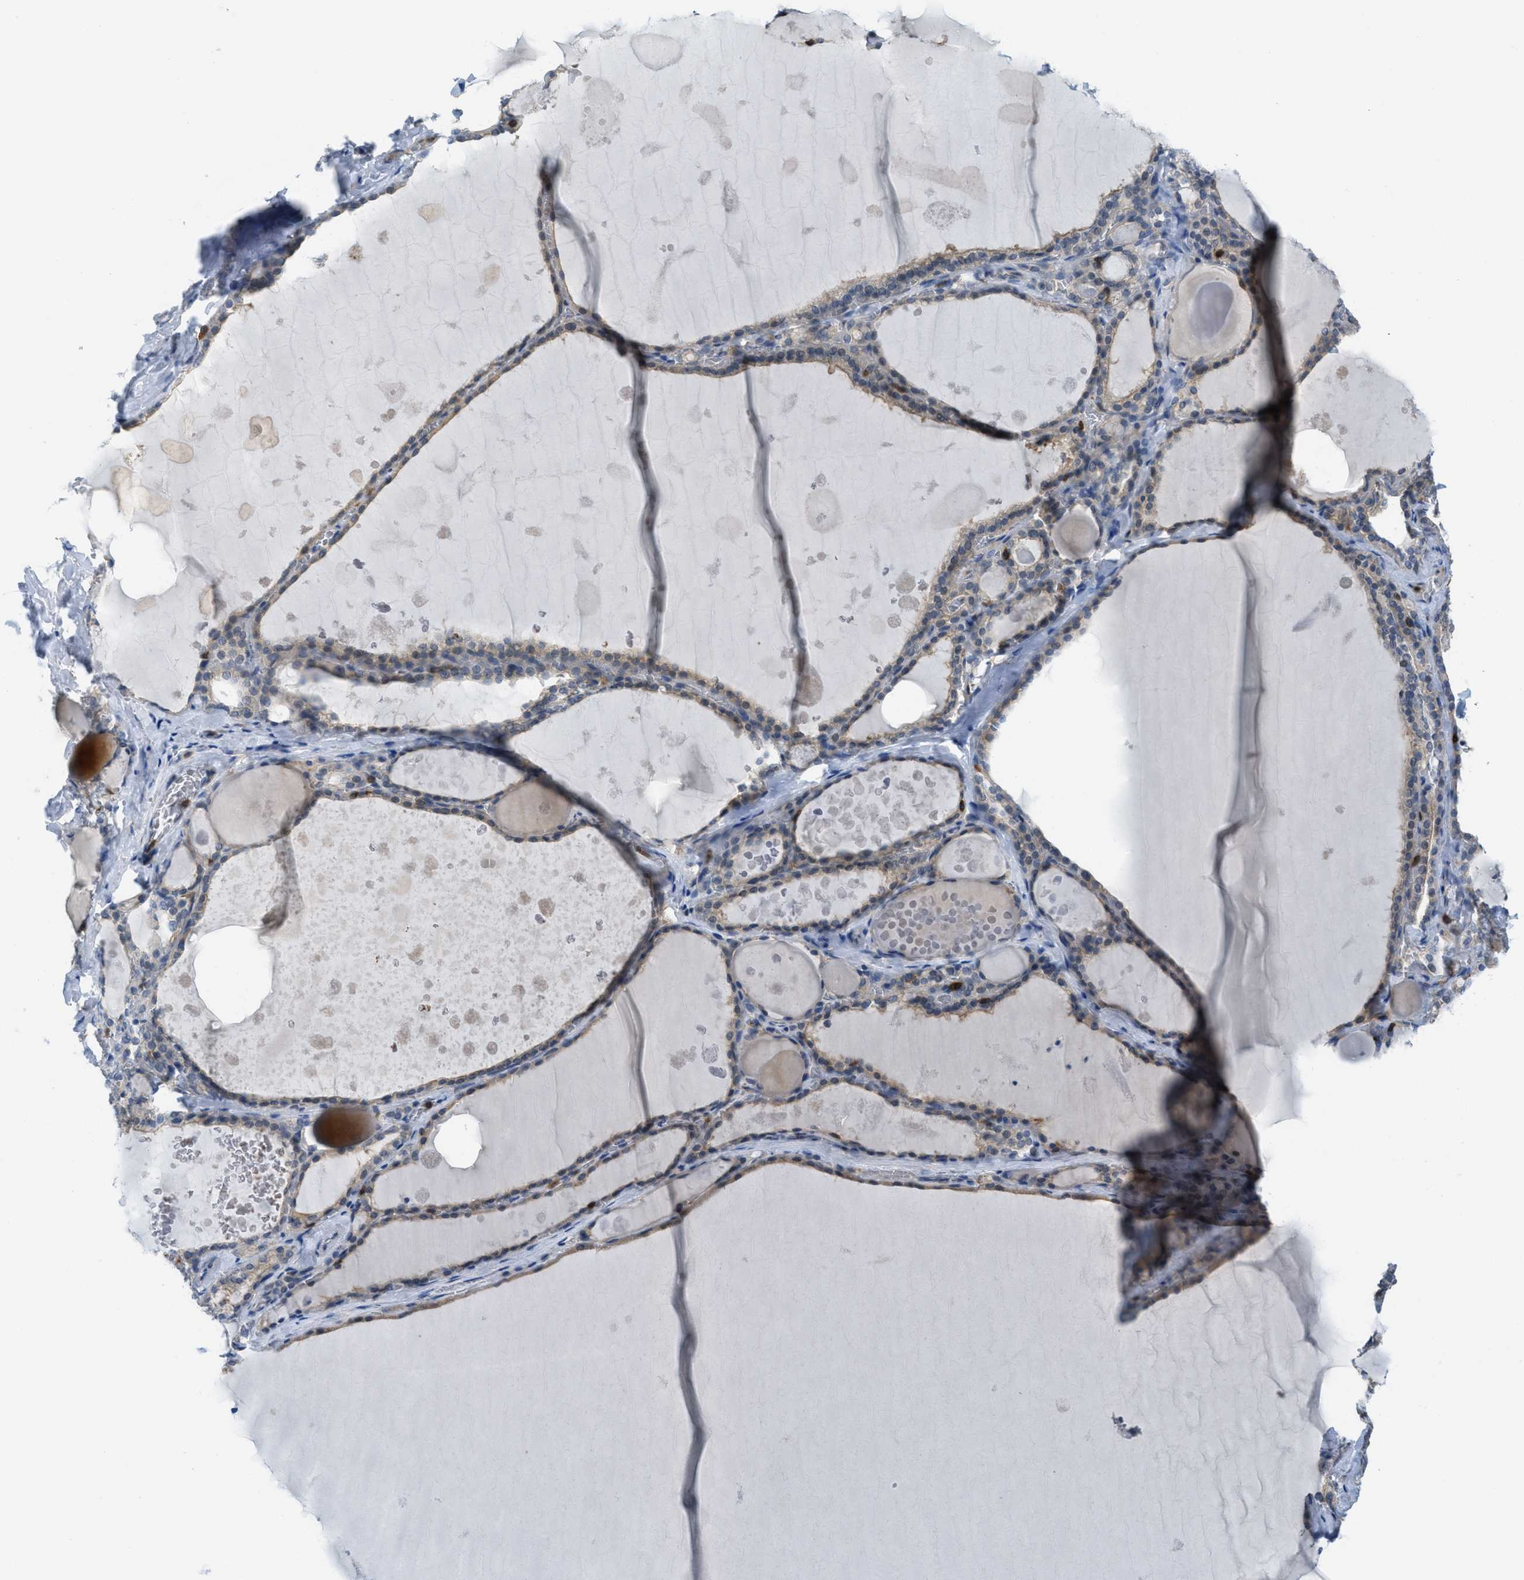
{"staining": {"intensity": "weak", "quantity": ">75%", "location": "cytoplasmic/membranous"}, "tissue": "thyroid gland", "cell_type": "Glandular cells", "image_type": "normal", "snomed": [{"axis": "morphology", "description": "Normal tissue, NOS"}, {"axis": "topography", "description": "Thyroid gland"}], "caption": "Thyroid gland stained with a brown dye demonstrates weak cytoplasmic/membranous positive staining in about >75% of glandular cells.", "gene": "GRIK2", "patient": {"sex": "male", "age": 56}}